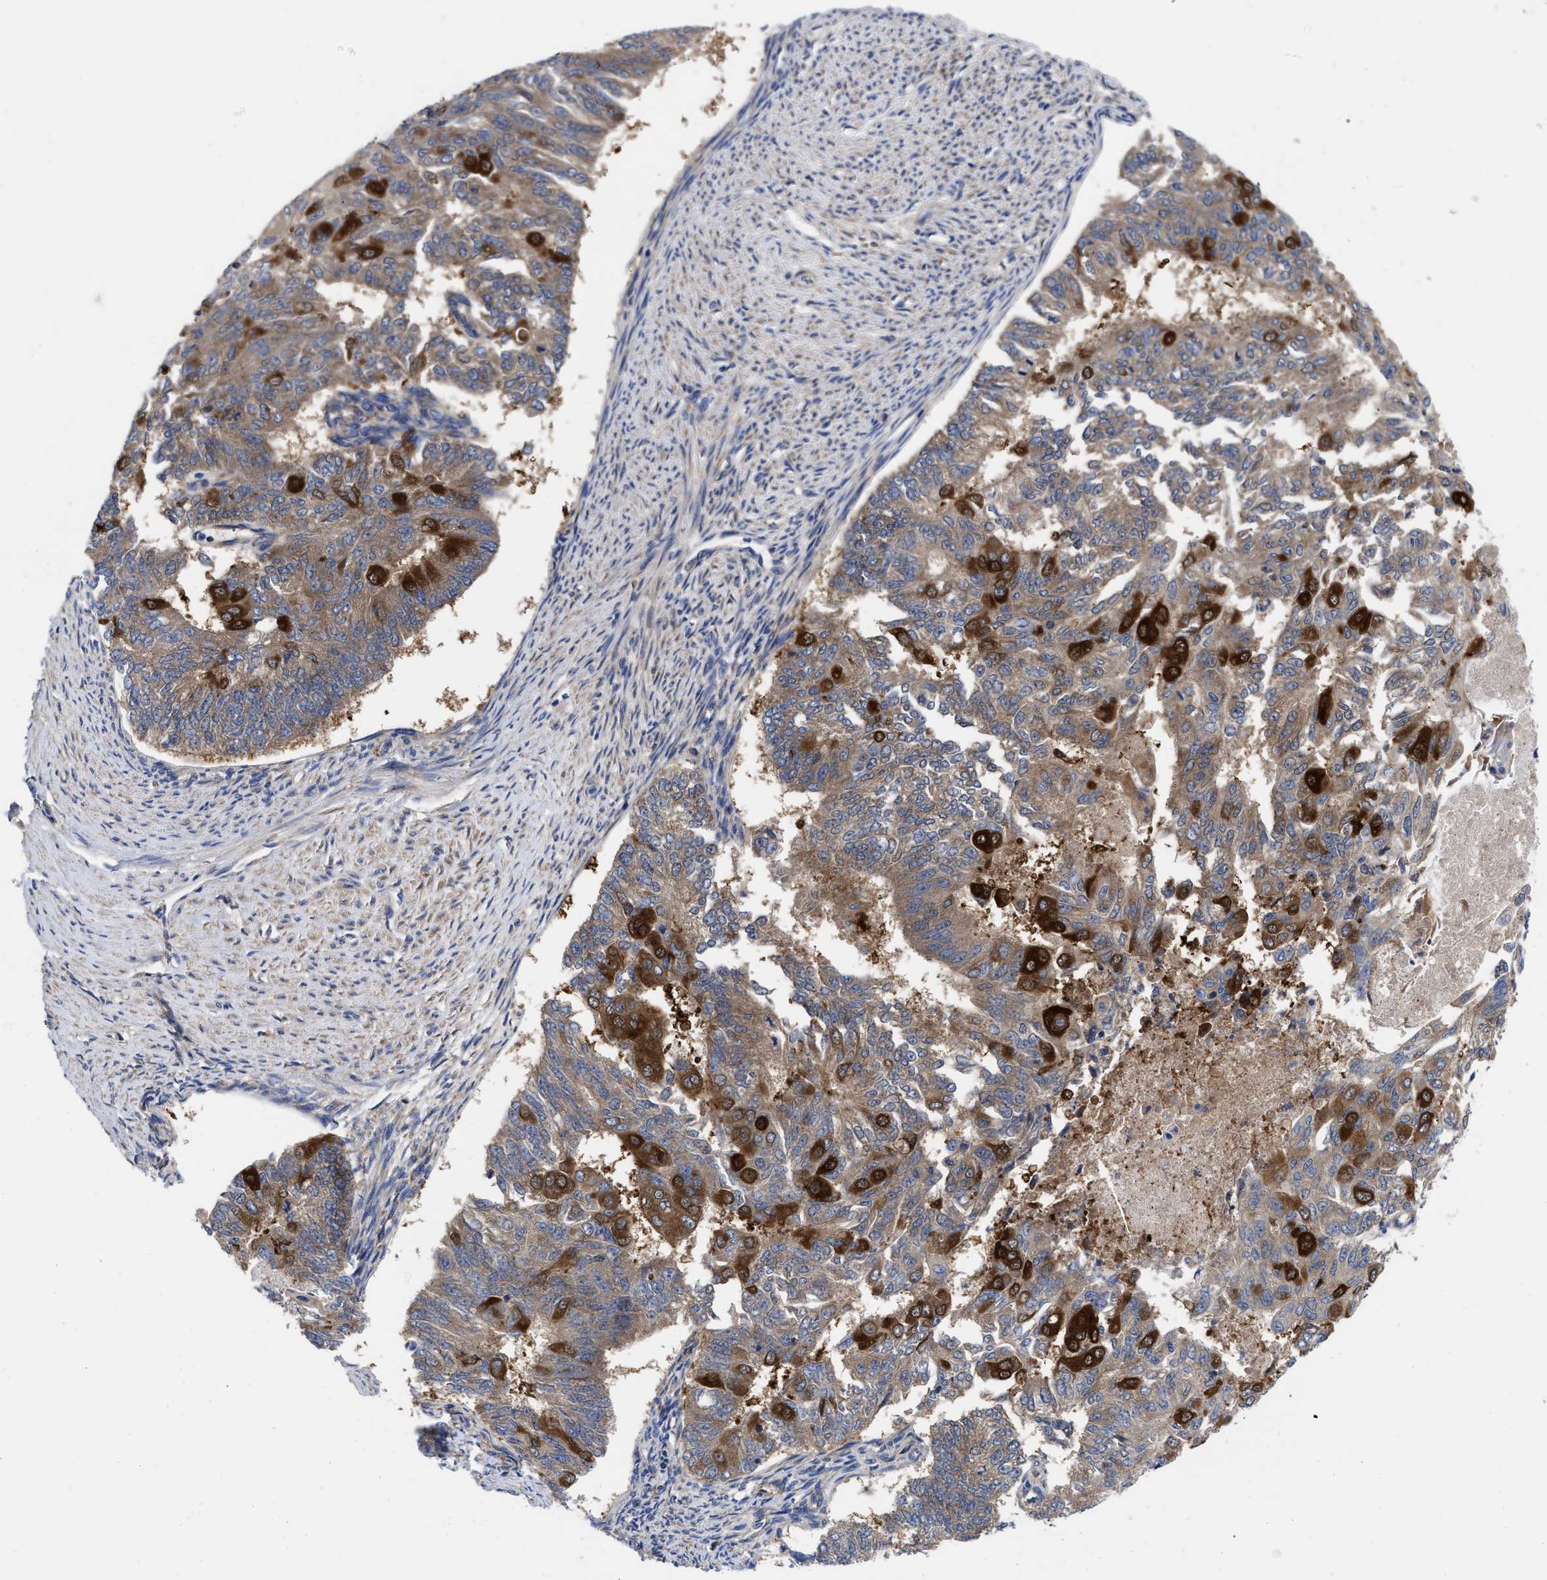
{"staining": {"intensity": "strong", "quantity": ">75%", "location": "cytoplasmic/membranous"}, "tissue": "endometrial cancer", "cell_type": "Tumor cells", "image_type": "cancer", "snomed": [{"axis": "morphology", "description": "Adenocarcinoma, NOS"}, {"axis": "topography", "description": "Endometrium"}], "caption": "A high-resolution photomicrograph shows IHC staining of endometrial cancer (adenocarcinoma), which reveals strong cytoplasmic/membranous staining in approximately >75% of tumor cells.", "gene": "RBKS", "patient": {"sex": "female", "age": 32}}